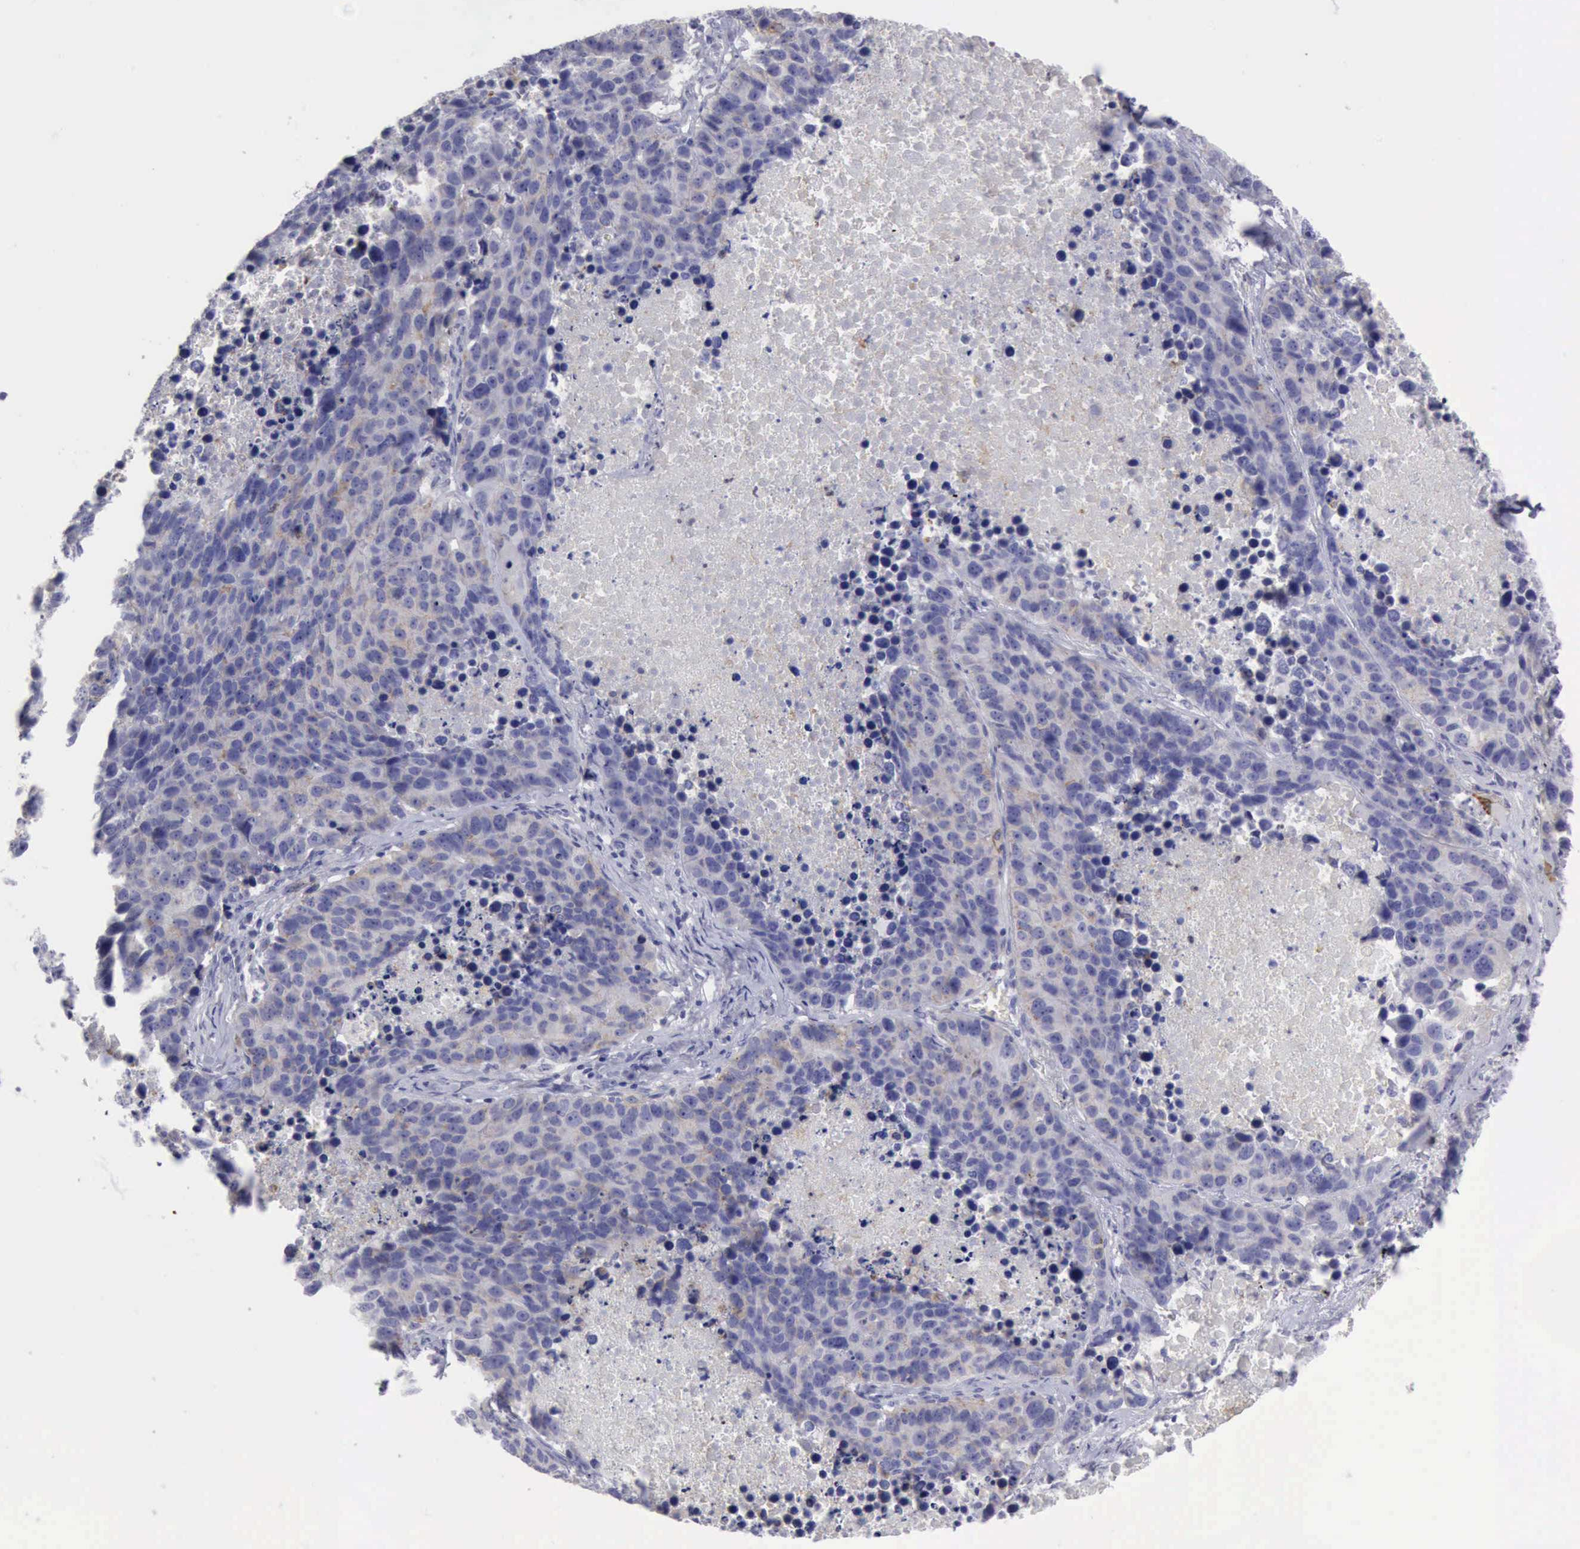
{"staining": {"intensity": "negative", "quantity": "none", "location": "none"}, "tissue": "lung cancer", "cell_type": "Tumor cells", "image_type": "cancer", "snomed": [{"axis": "morphology", "description": "Carcinoid, malignant, NOS"}, {"axis": "topography", "description": "Lung"}], "caption": "The micrograph reveals no significant expression in tumor cells of lung cancer (malignant carcinoid).", "gene": "TFRC", "patient": {"sex": "male", "age": 60}}